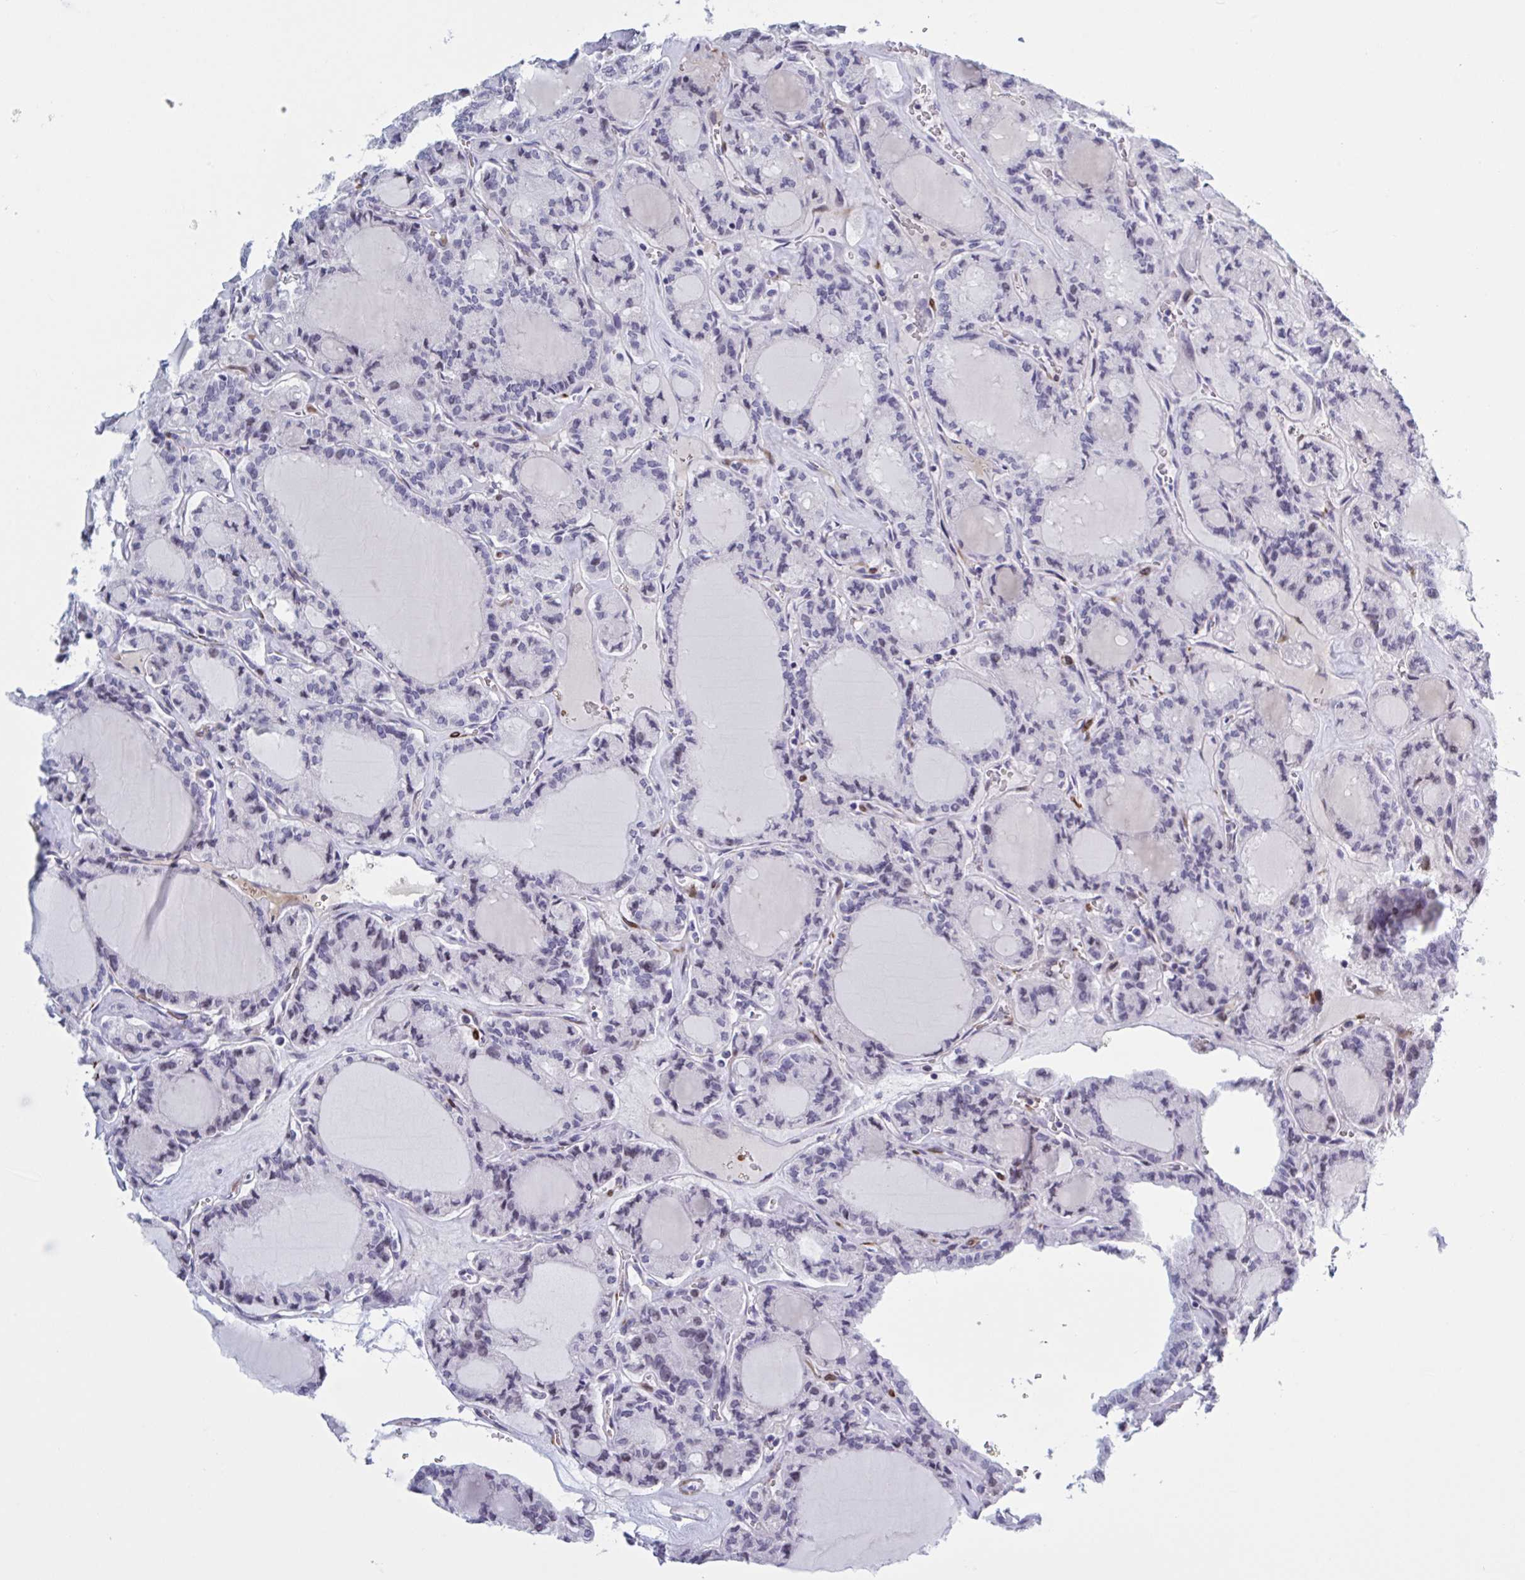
{"staining": {"intensity": "negative", "quantity": "none", "location": "none"}, "tissue": "thyroid cancer", "cell_type": "Tumor cells", "image_type": "cancer", "snomed": [{"axis": "morphology", "description": "Papillary adenocarcinoma, NOS"}, {"axis": "topography", "description": "Thyroid gland"}], "caption": "Immunohistochemistry histopathology image of neoplastic tissue: thyroid cancer (papillary adenocarcinoma) stained with DAB reveals no significant protein expression in tumor cells.", "gene": "HSD11B2", "patient": {"sex": "male", "age": 87}}